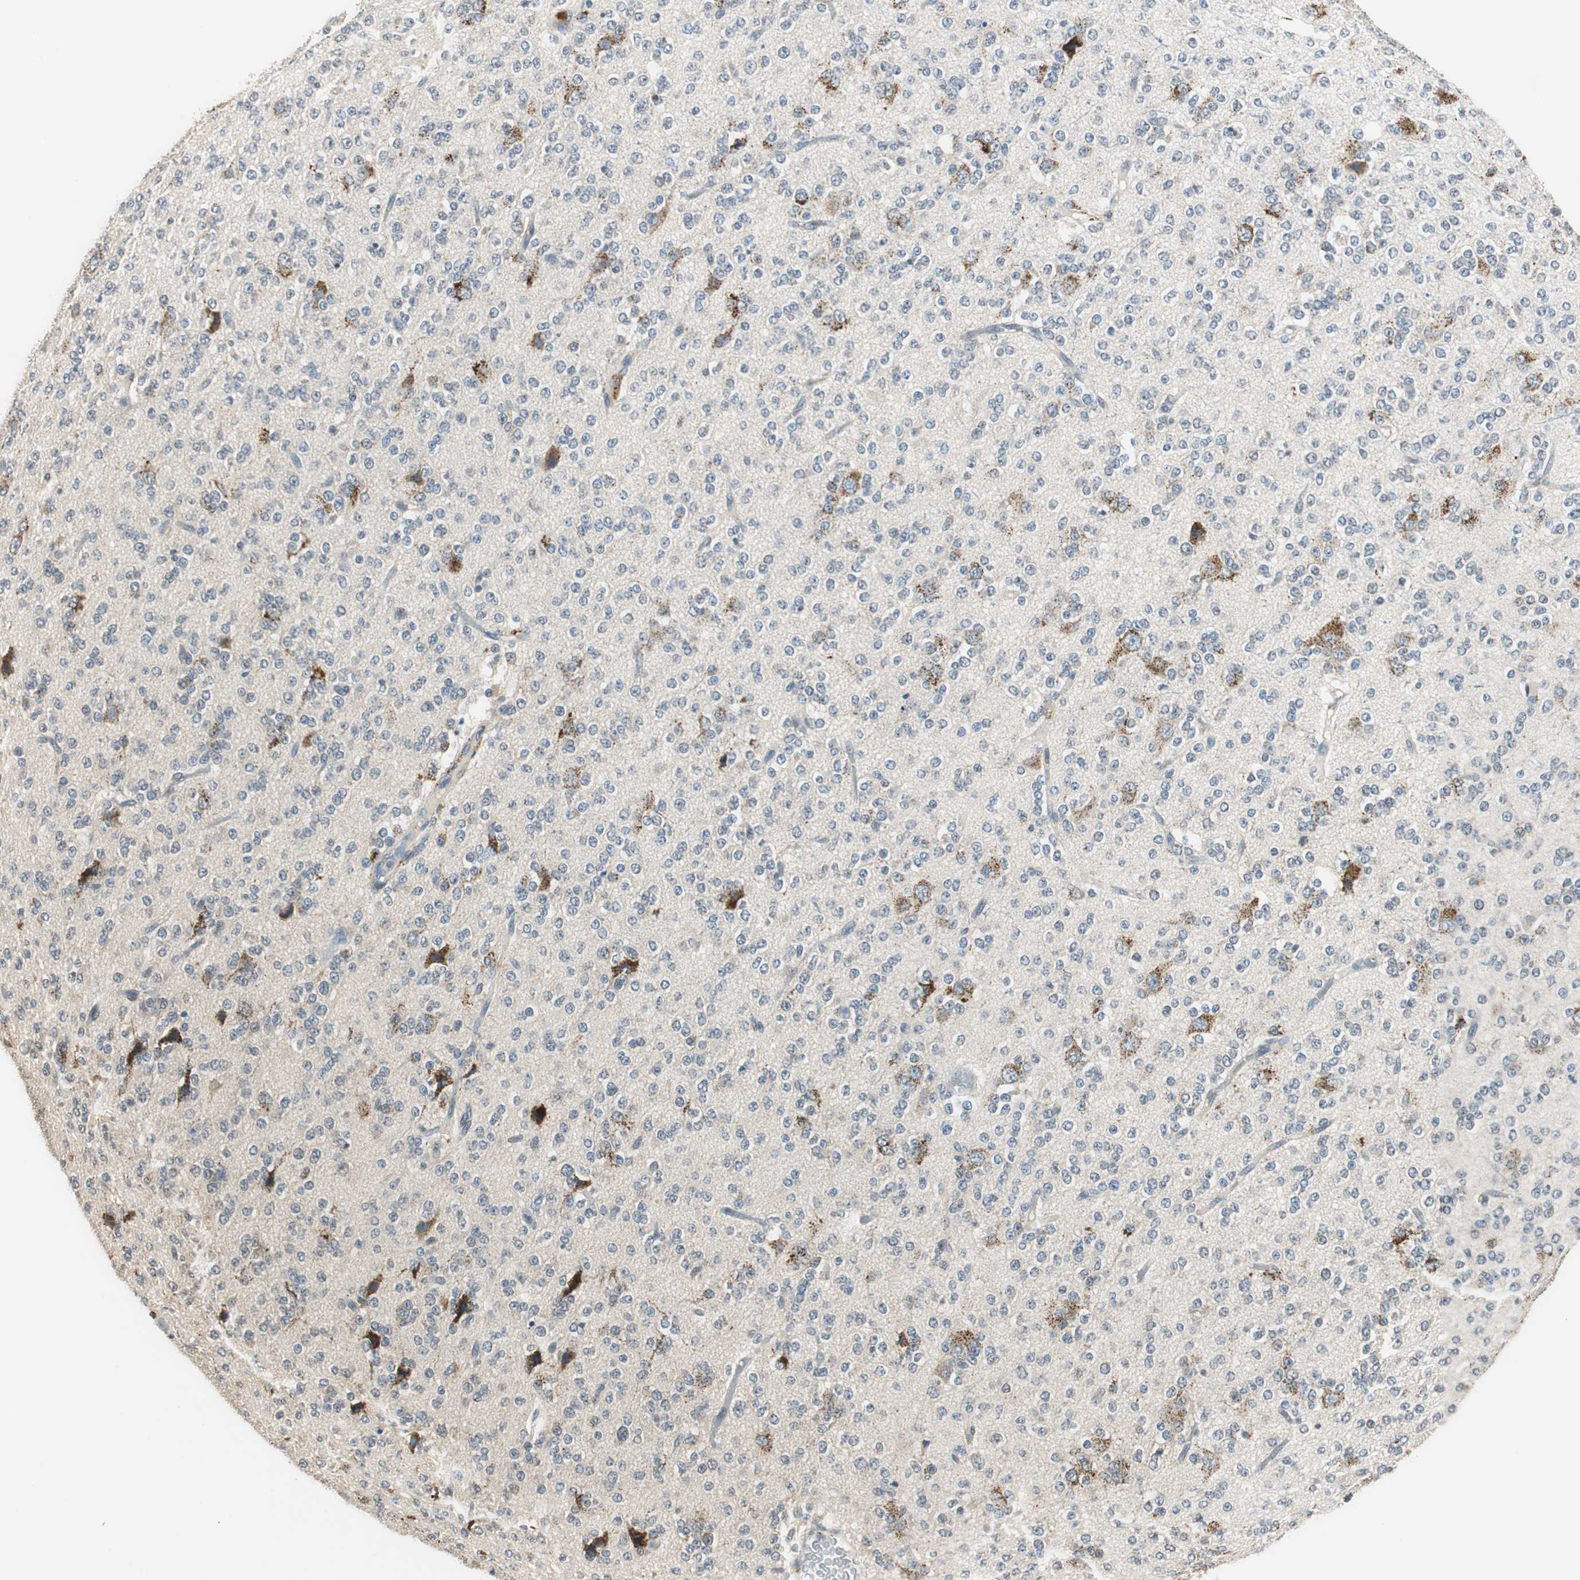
{"staining": {"intensity": "negative", "quantity": "none", "location": "none"}, "tissue": "glioma", "cell_type": "Tumor cells", "image_type": "cancer", "snomed": [{"axis": "morphology", "description": "Glioma, malignant, Low grade"}, {"axis": "topography", "description": "Brain"}], "caption": "Malignant low-grade glioma stained for a protein using IHC demonstrates no staining tumor cells.", "gene": "NIT1", "patient": {"sex": "male", "age": 38}}